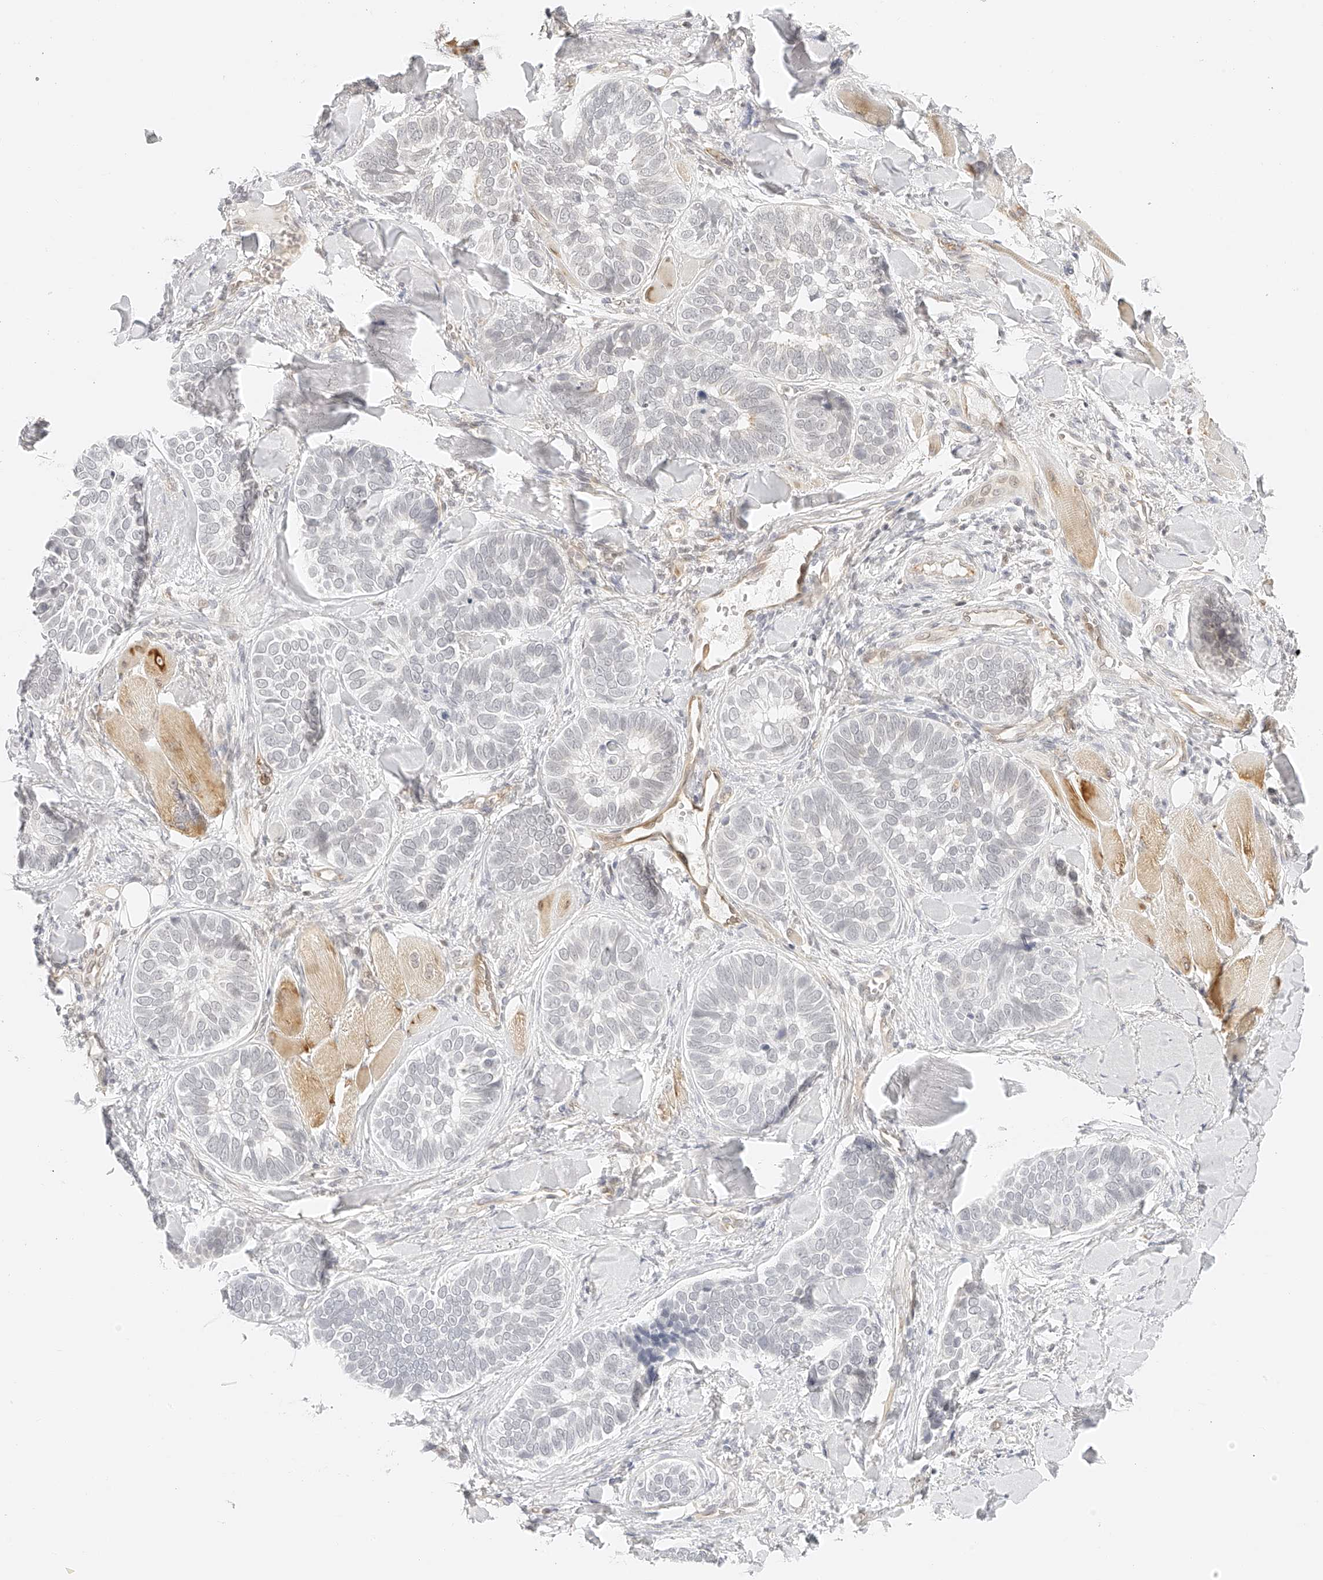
{"staining": {"intensity": "negative", "quantity": "none", "location": "none"}, "tissue": "skin cancer", "cell_type": "Tumor cells", "image_type": "cancer", "snomed": [{"axis": "morphology", "description": "Basal cell carcinoma"}, {"axis": "topography", "description": "Skin"}], "caption": "IHC micrograph of neoplastic tissue: human skin basal cell carcinoma stained with DAB (3,3'-diaminobenzidine) reveals no significant protein expression in tumor cells. (Brightfield microscopy of DAB immunohistochemistry (IHC) at high magnification).", "gene": "ZFP69", "patient": {"sex": "male", "age": 62}}